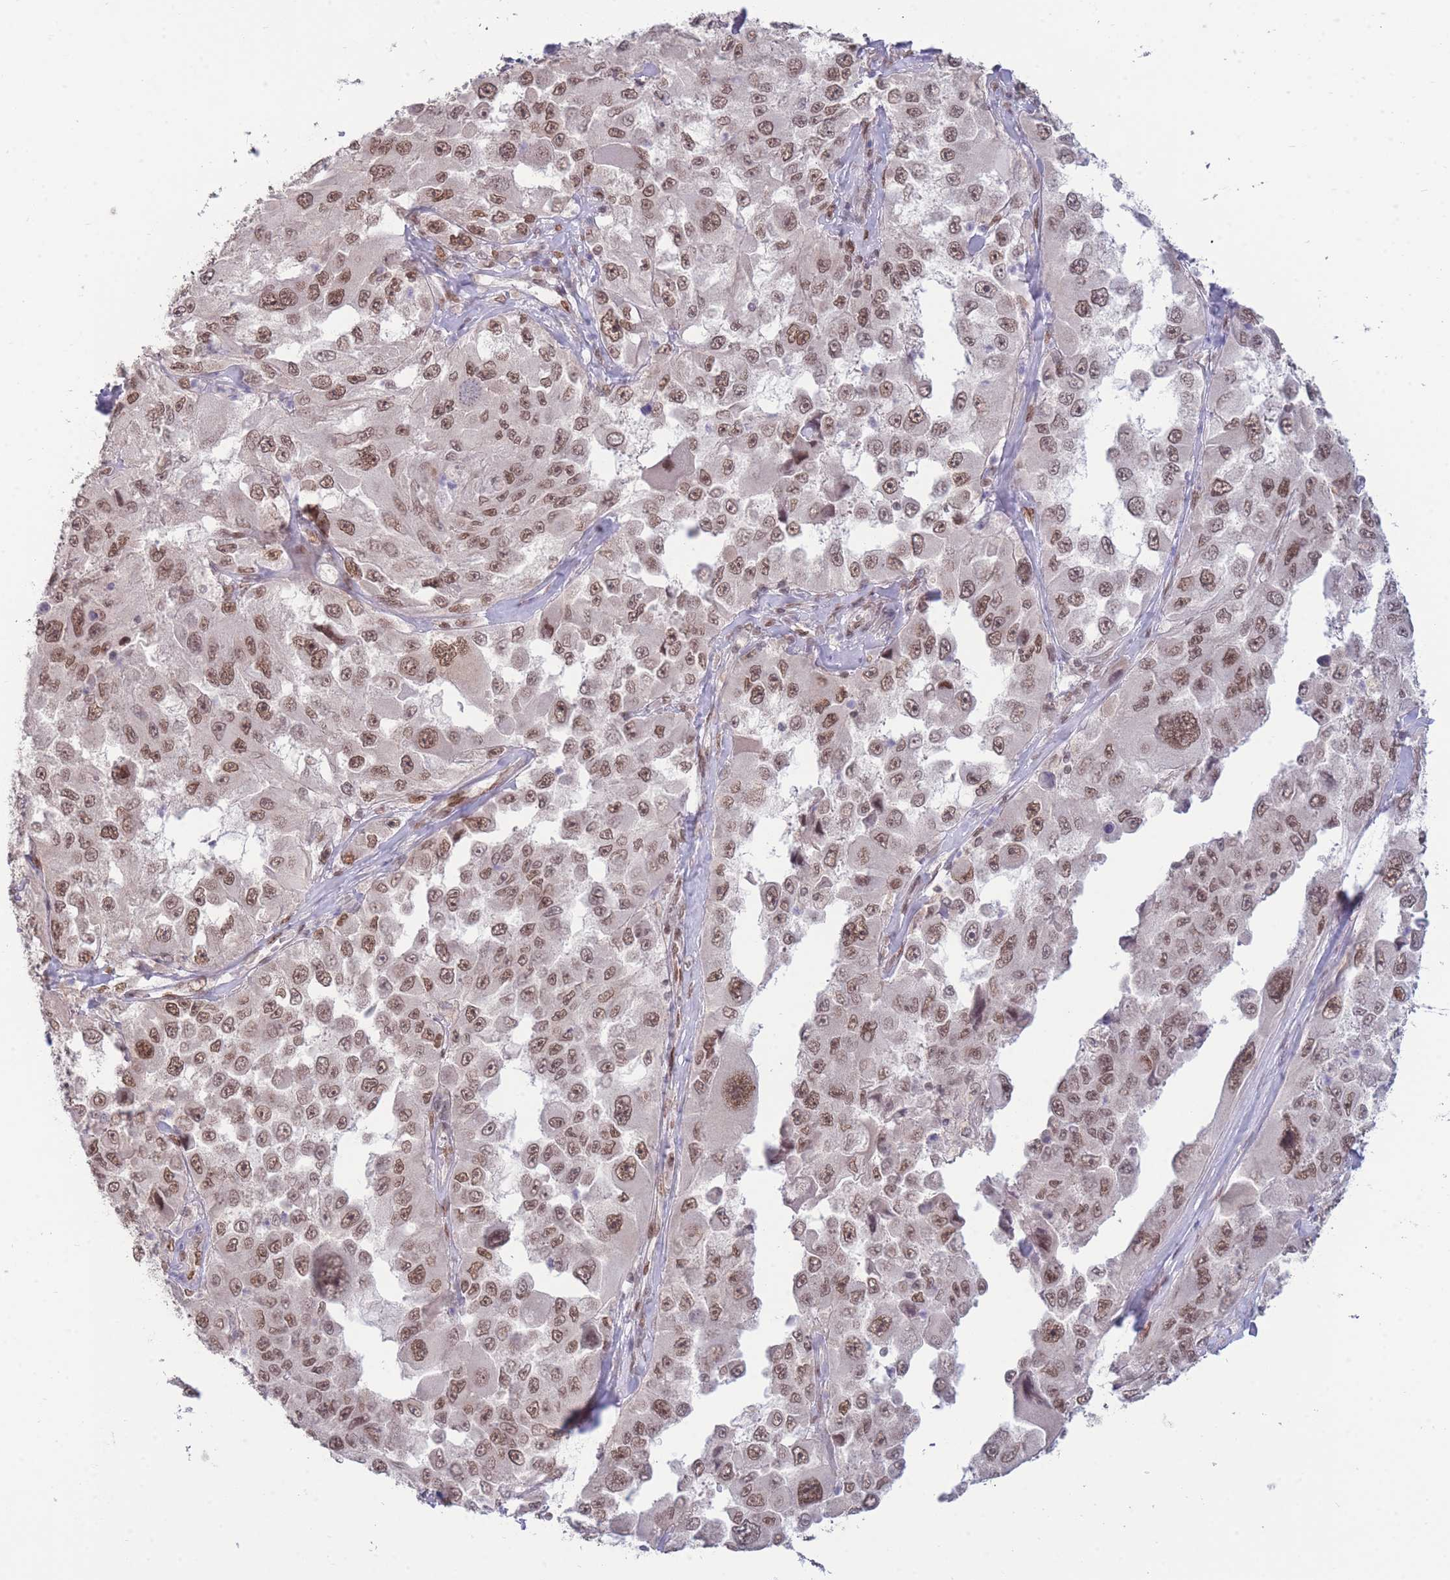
{"staining": {"intensity": "moderate", "quantity": ">75%", "location": "nuclear"}, "tissue": "melanoma", "cell_type": "Tumor cells", "image_type": "cancer", "snomed": [{"axis": "morphology", "description": "Malignant melanoma, Metastatic site"}, {"axis": "topography", "description": "Lymph node"}], "caption": "This photomicrograph shows immunohistochemistry (IHC) staining of human malignant melanoma (metastatic site), with medium moderate nuclear expression in approximately >75% of tumor cells.", "gene": "CARD8", "patient": {"sex": "male", "age": 62}}